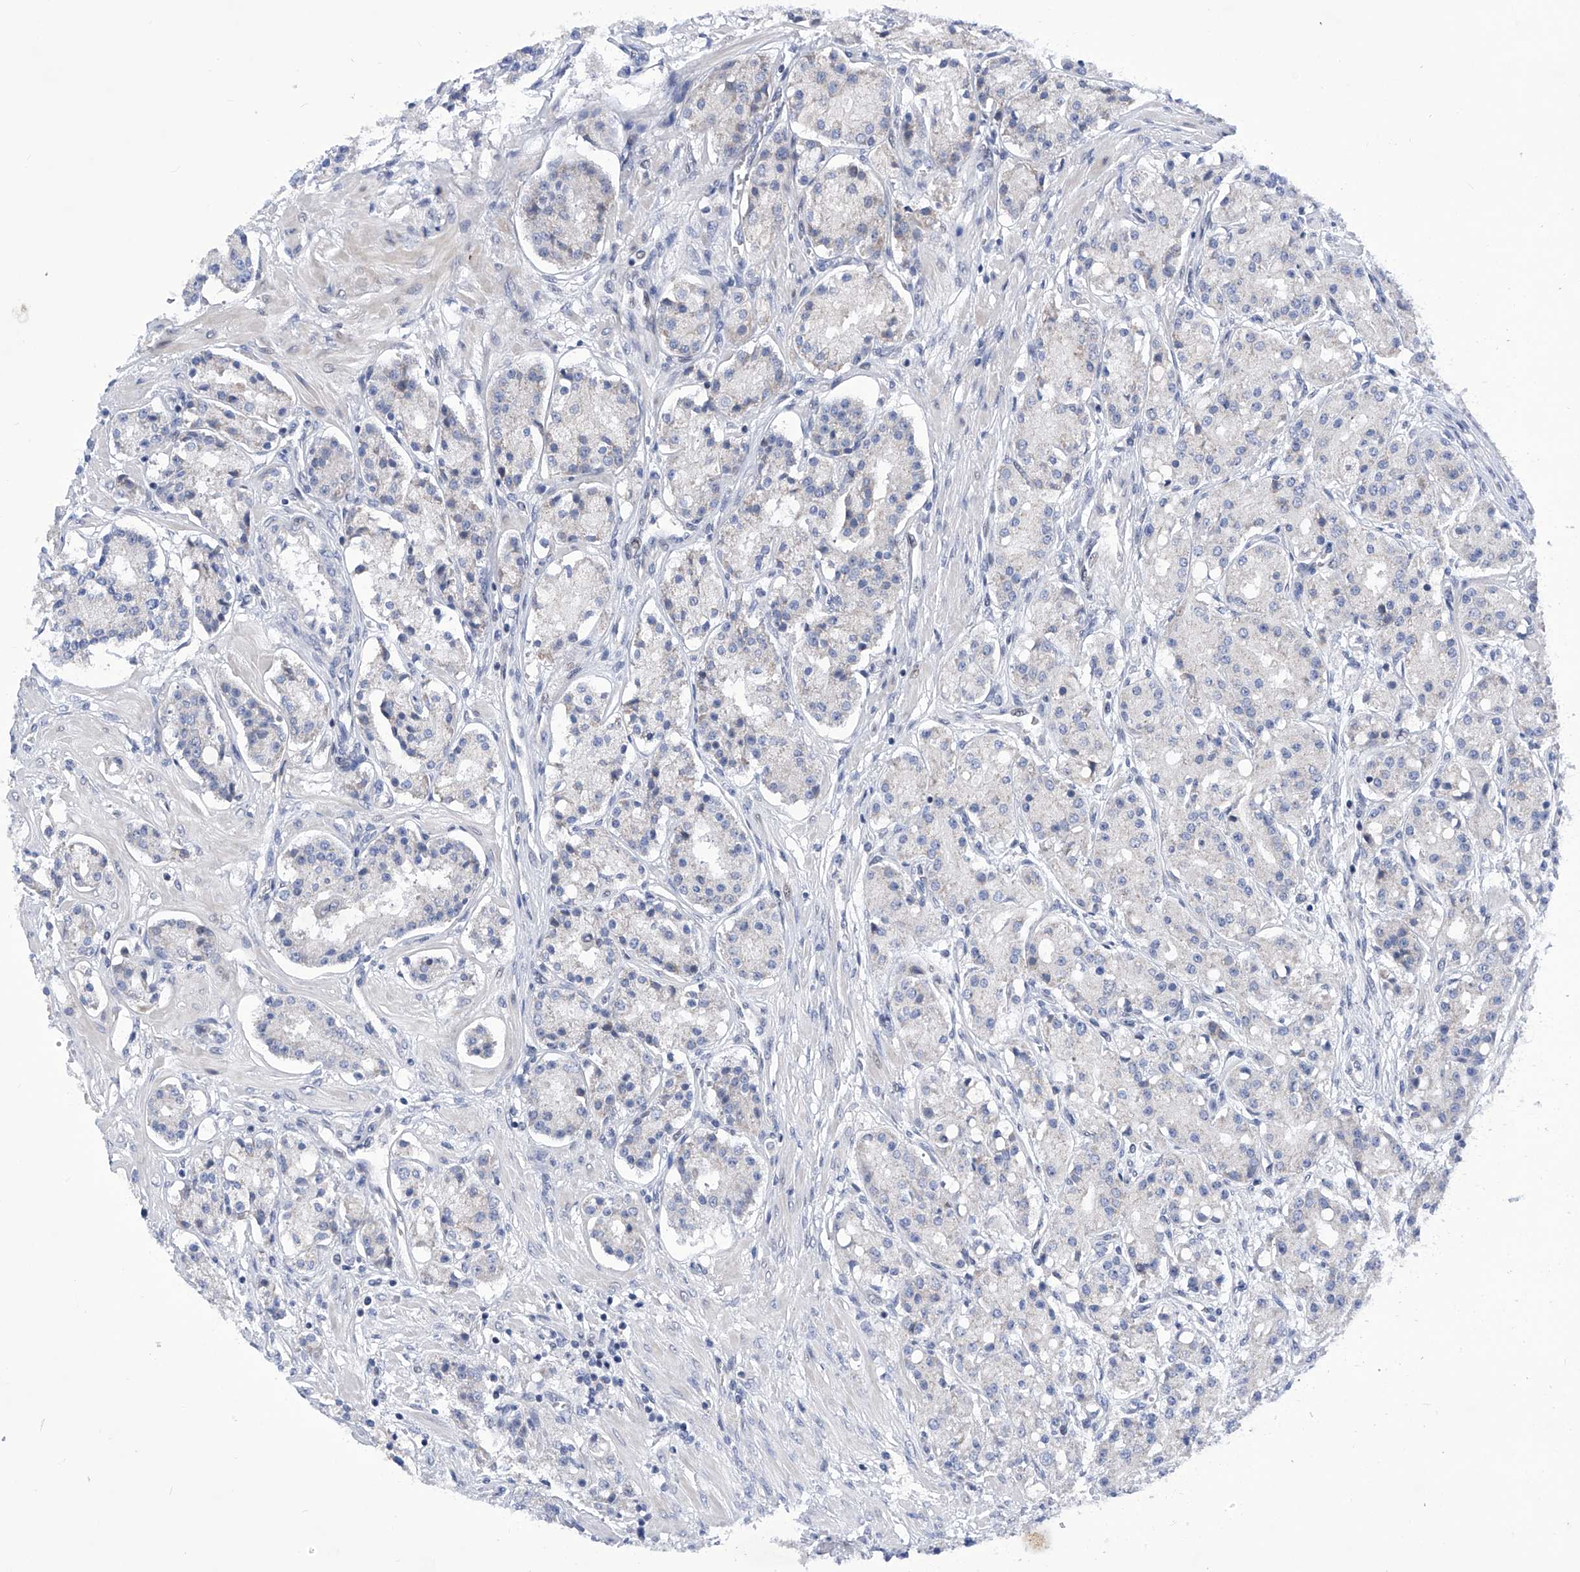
{"staining": {"intensity": "negative", "quantity": "none", "location": "none"}, "tissue": "prostate cancer", "cell_type": "Tumor cells", "image_type": "cancer", "snomed": [{"axis": "morphology", "description": "Adenocarcinoma, High grade"}, {"axis": "topography", "description": "Prostate"}], "caption": "This photomicrograph is of prostate adenocarcinoma (high-grade) stained with immunohistochemistry (IHC) to label a protein in brown with the nuclei are counter-stained blue. There is no positivity in tumor cells. (Stains: DAB immunohistochemistry (IHC) with hematoxylin counter stain, Microscopy: brightfield microscopy at high magnification).", "gene": "NUFIP1", "patient": {"sex": "male", "age": 60}}